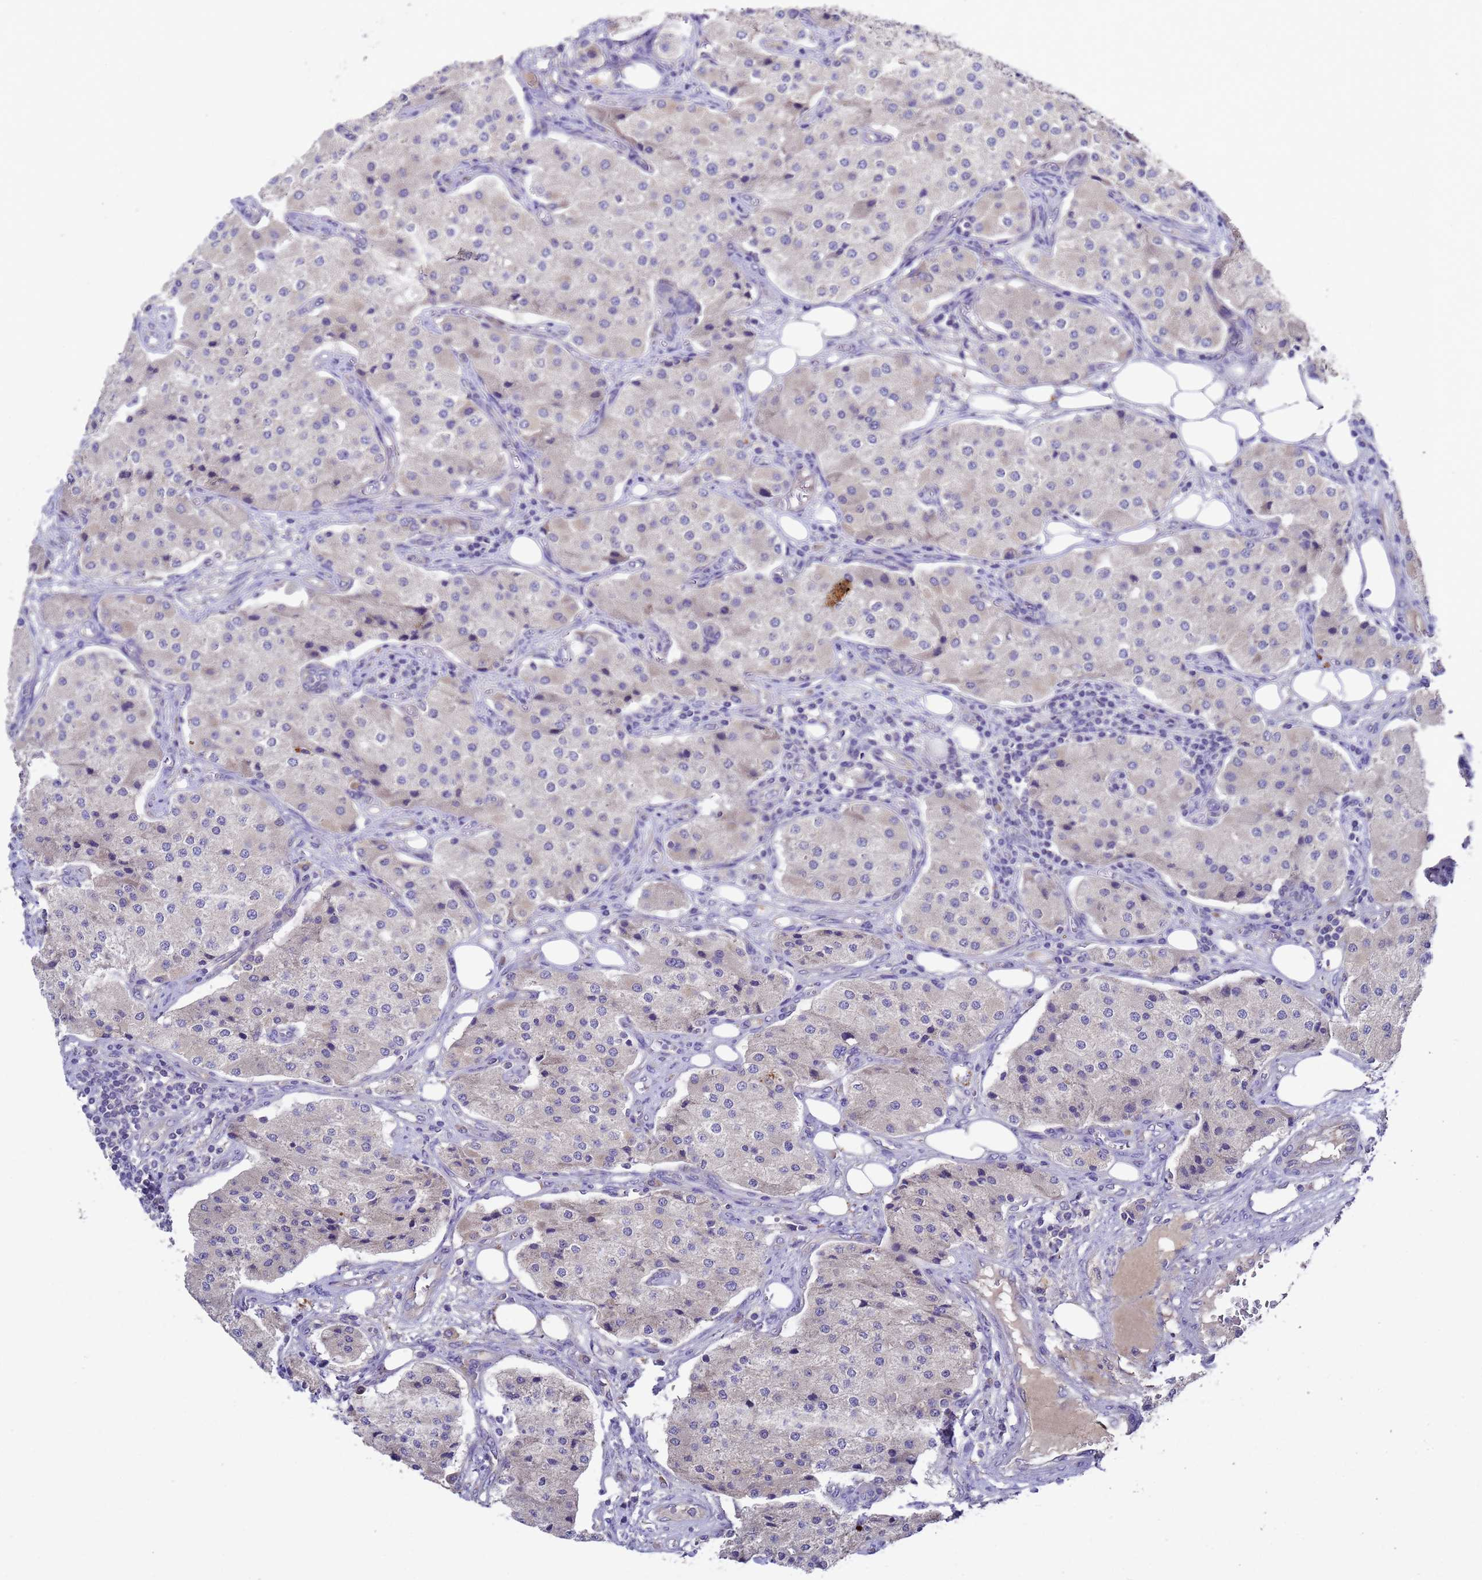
{"staining": {"intensity": "negative", "quantity": "none", "location": "none"}, "tissue": "carcinoid", "cell_type": "Tumor cells", "image_type": "cancer", "snomed": [{"axis": "morphology", "description": "Carcinoid, malignant, NOS"}, {"axis": "topography", "description": "Colon"}], "caption": "IHC of human carcinoid exhibits no positivity in tumor cells. (IHC, brightfield microscopy, high magnification).", "gene": "DCAF12L2", "patient": {"sex": "female", "age": 52}}